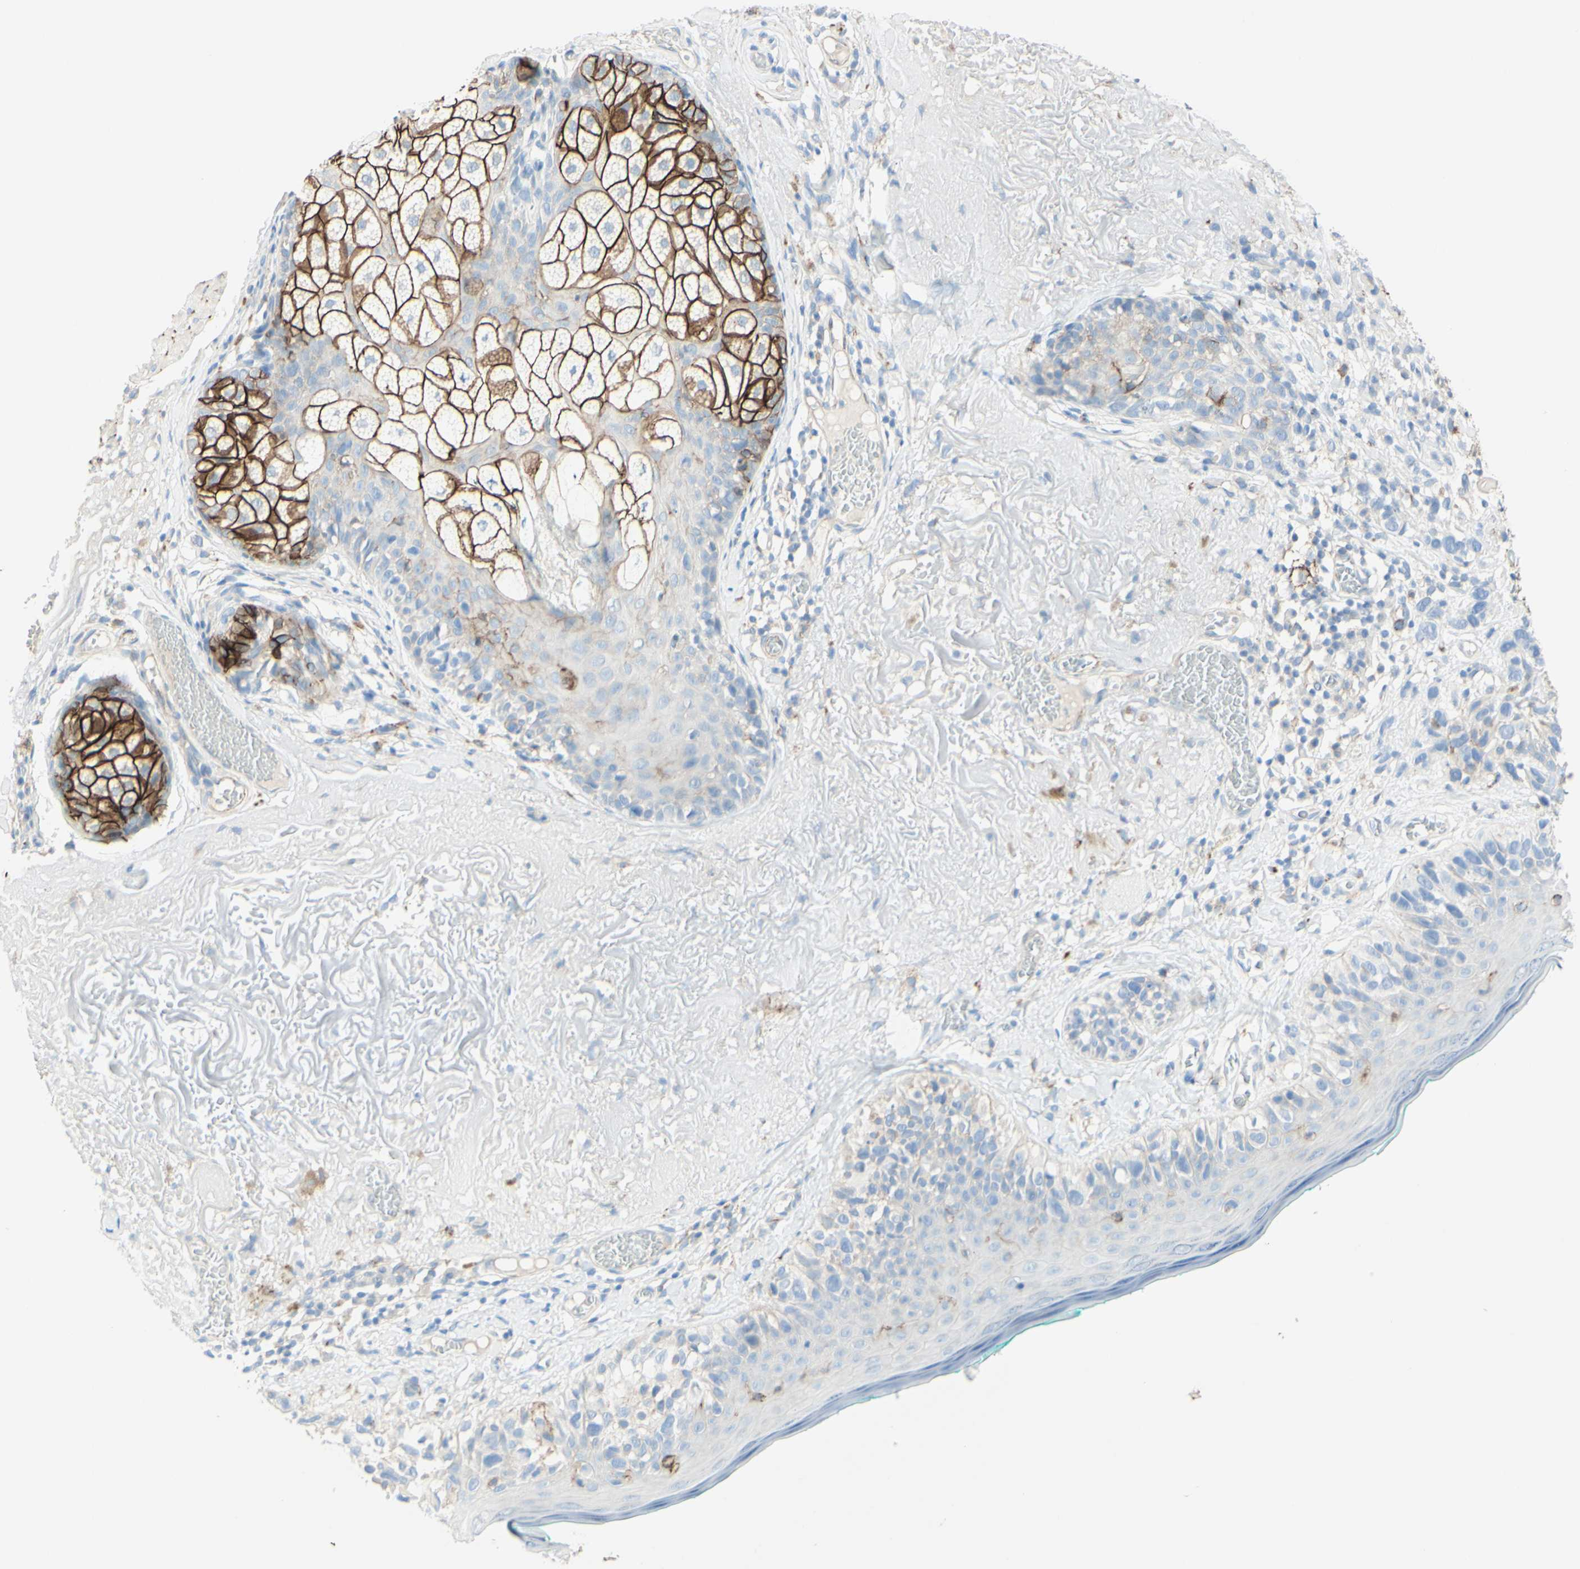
{"staining": {"intensity": "negative", "quantity": "none", "location": "none"}, "tissue": "melanoma", "cell_type": "Tumor cells", "image_type": "cancer", "snomed": [{"axis": "morphology", "description": "Malignant melanoma in situ"}, {"axis": "morphology", "description": "Malignant melanoma, NOS"}, {"axis": "topography", "description": "Skin"}], "caption": "Tumor cells show no significant protein staining in melanoma.", "gene": "ALCAM", "patient": {"sex": "female", "age": 88}}